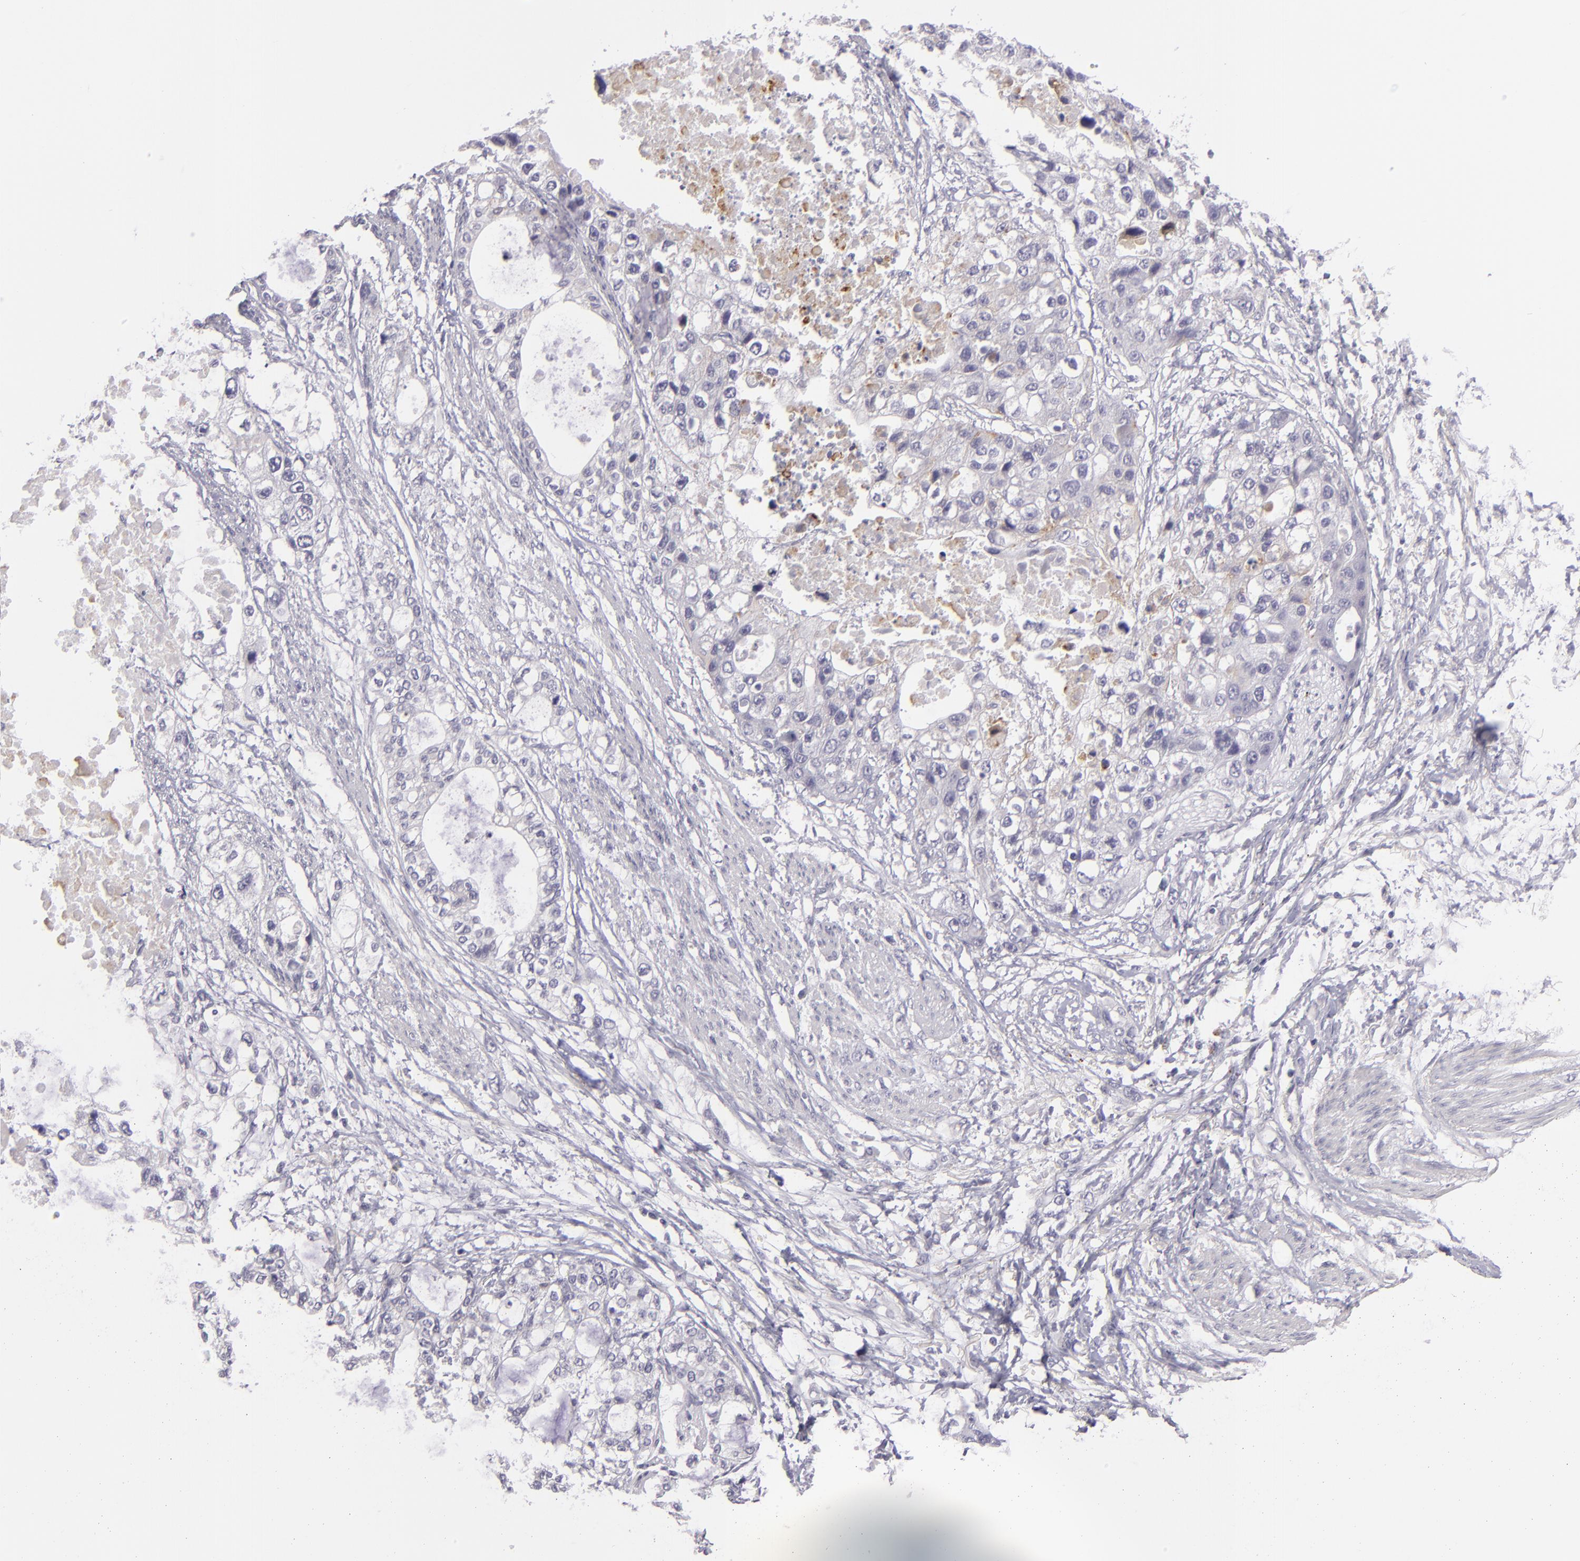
{"staining": {"intensity": "negative", "quantity": "none", "location": "none"}, "tissue": "stomach cancer", "cell_type": "Tumor cells", "image_type": "cancer", "snomed": [{"axis": "morphology", "description": "Adenocarcinoma, NOS"}, {"axis": "topography", "description": "Stomach, upper"}], "caption": "The image displays no significant expression in tumor cells of stomach cancer (adenocarcinoma).", "gene": "EGFL6", "patient": {"sex": "female", "age": 52}}